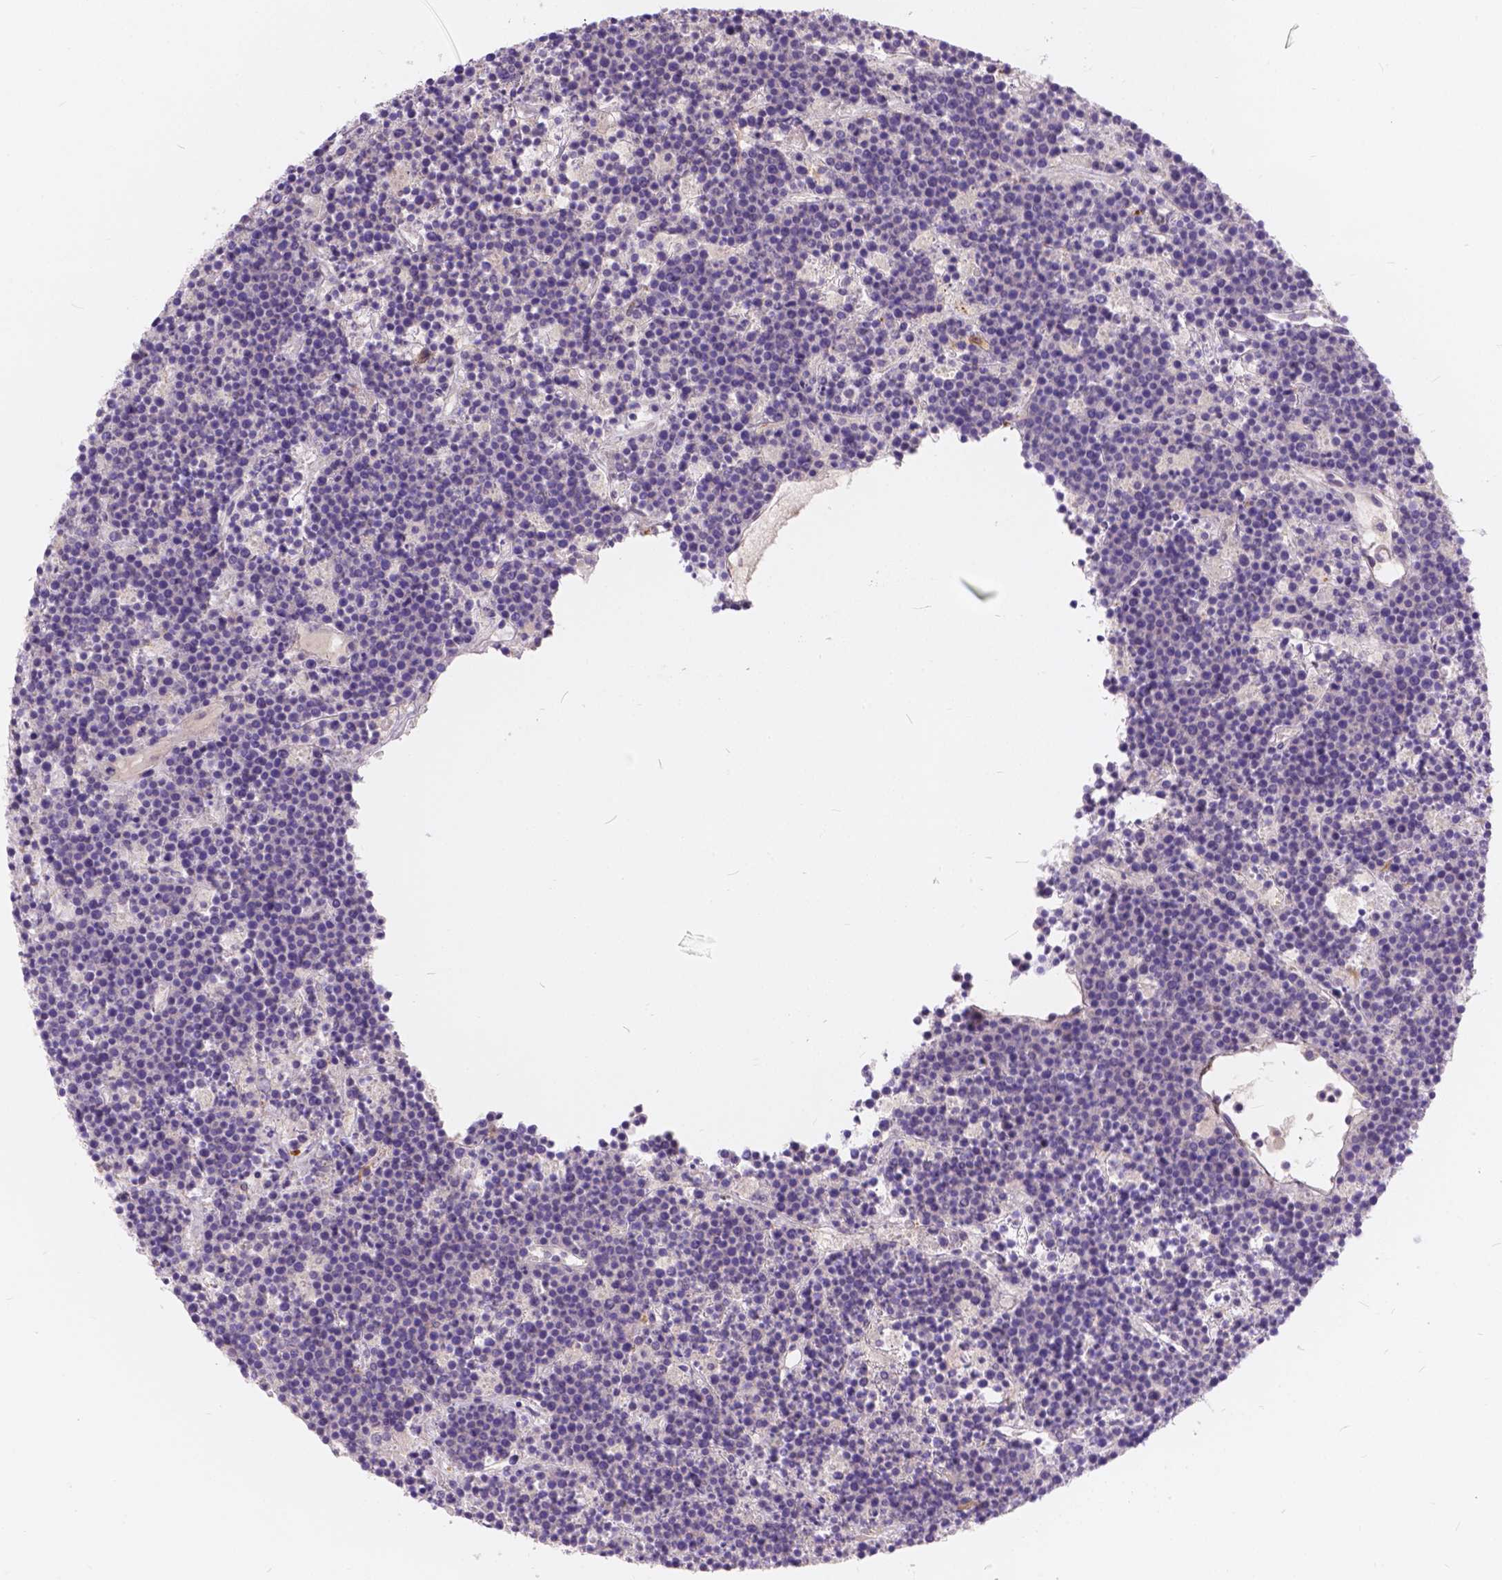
{"staining": {"intensity": "negative", "quantity": "none", "location": "none"}, "tissue": "lymphoma", "cell_type": "Tumor cells", "image_type": "cancer", "snomed": [{"axis": "morphology", "description": "Malignant lymphoma, non-Hodgkin's type, High grade"}, {"axis": "topography", "description": "Ovary"}], "caption": "The photomicrograph exhibits no staining of tumor cells in lymphoma. (IHC, brightfield microscopy, high magnification).", "gene": "PEX11G", "patient": {"sex": "female", "age": 56}}